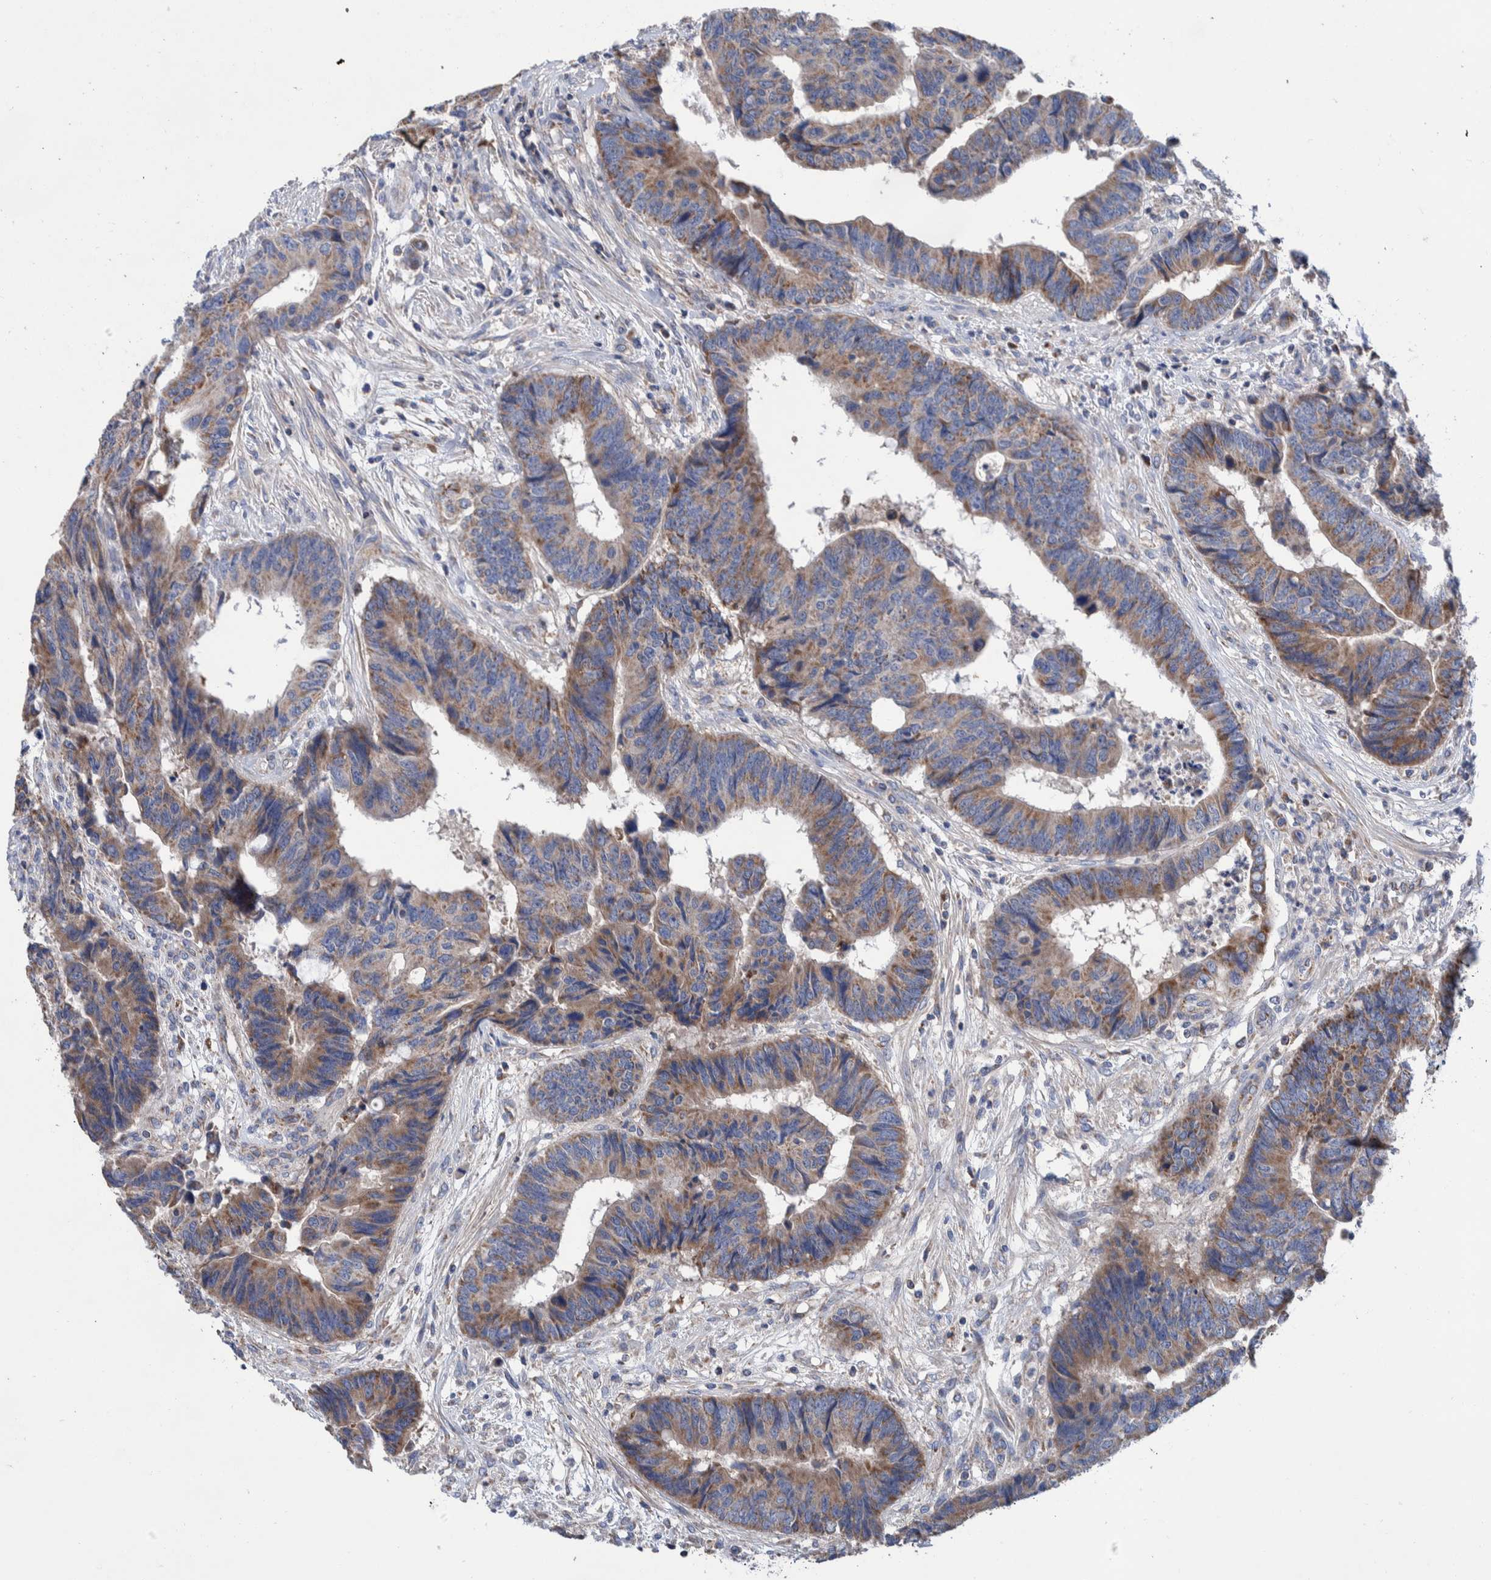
{"staining": {"intensity": "moderate", "quantity": ">75%", "location": "cytoplasmic/membranous"}, "tissue": "colorectal cancer", "cell_type": "Tumor cells", "image_type": "cancer", "snomed": [{"axis": "morphology", "description": "Adenocarcinoma, NOS"}, {"axis": "topography", "description": "Rectum"}], "caption": "The photomicrograph shows immunohistochemical staining of colorectal cancer (adenocarcinoma). There is moderate cytoplasmic/membranous expression is present in approximately >75% of tumor cells. Using DAB (3,3'-diaminobenzidine) (brown) and hematoxylin (blue) stains, captured at high magnification using brightfield microscopy.", "gene": "DECR1", "patient": {"sex": "male", "age": 84}}